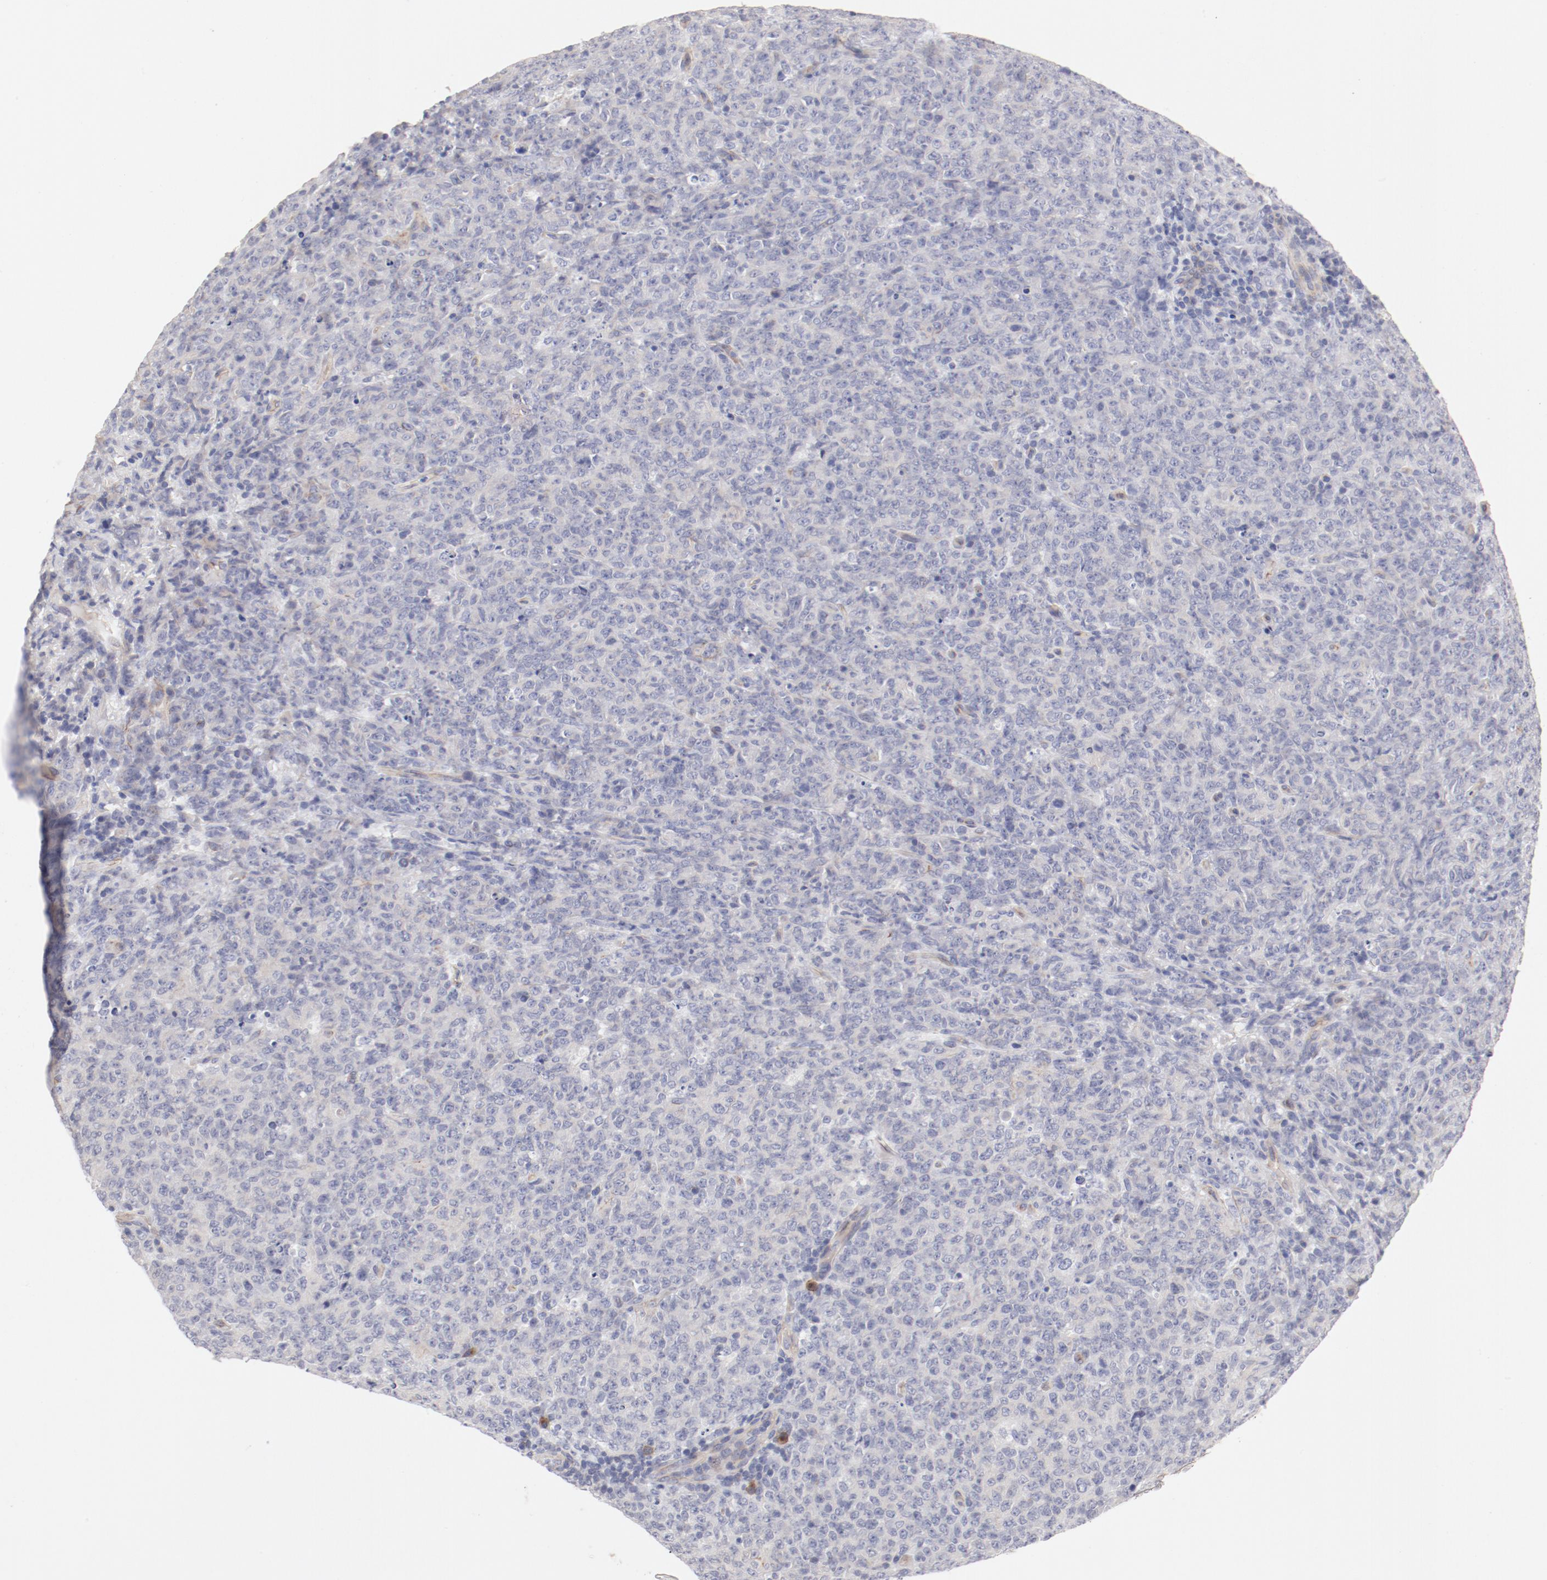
{"staining": {"intensity": "negative", "quantity": "none", "location": "none"}, "tissue": "lymphoma", "cell_type": "Tumor cells", "image_type": "cancer", "snomed": [{"axis": "morphology", "description": "Malignant lymphoma, non-Hodgkin's type, High grade"}, {"axis": "topography", "description": "Tonsil"}], "caption": "Micrograph shows no protein expression in tumor cells of lymphoma tissue.", "gene": "LAX1", "patient": {"sex": "female", "age": 36}}